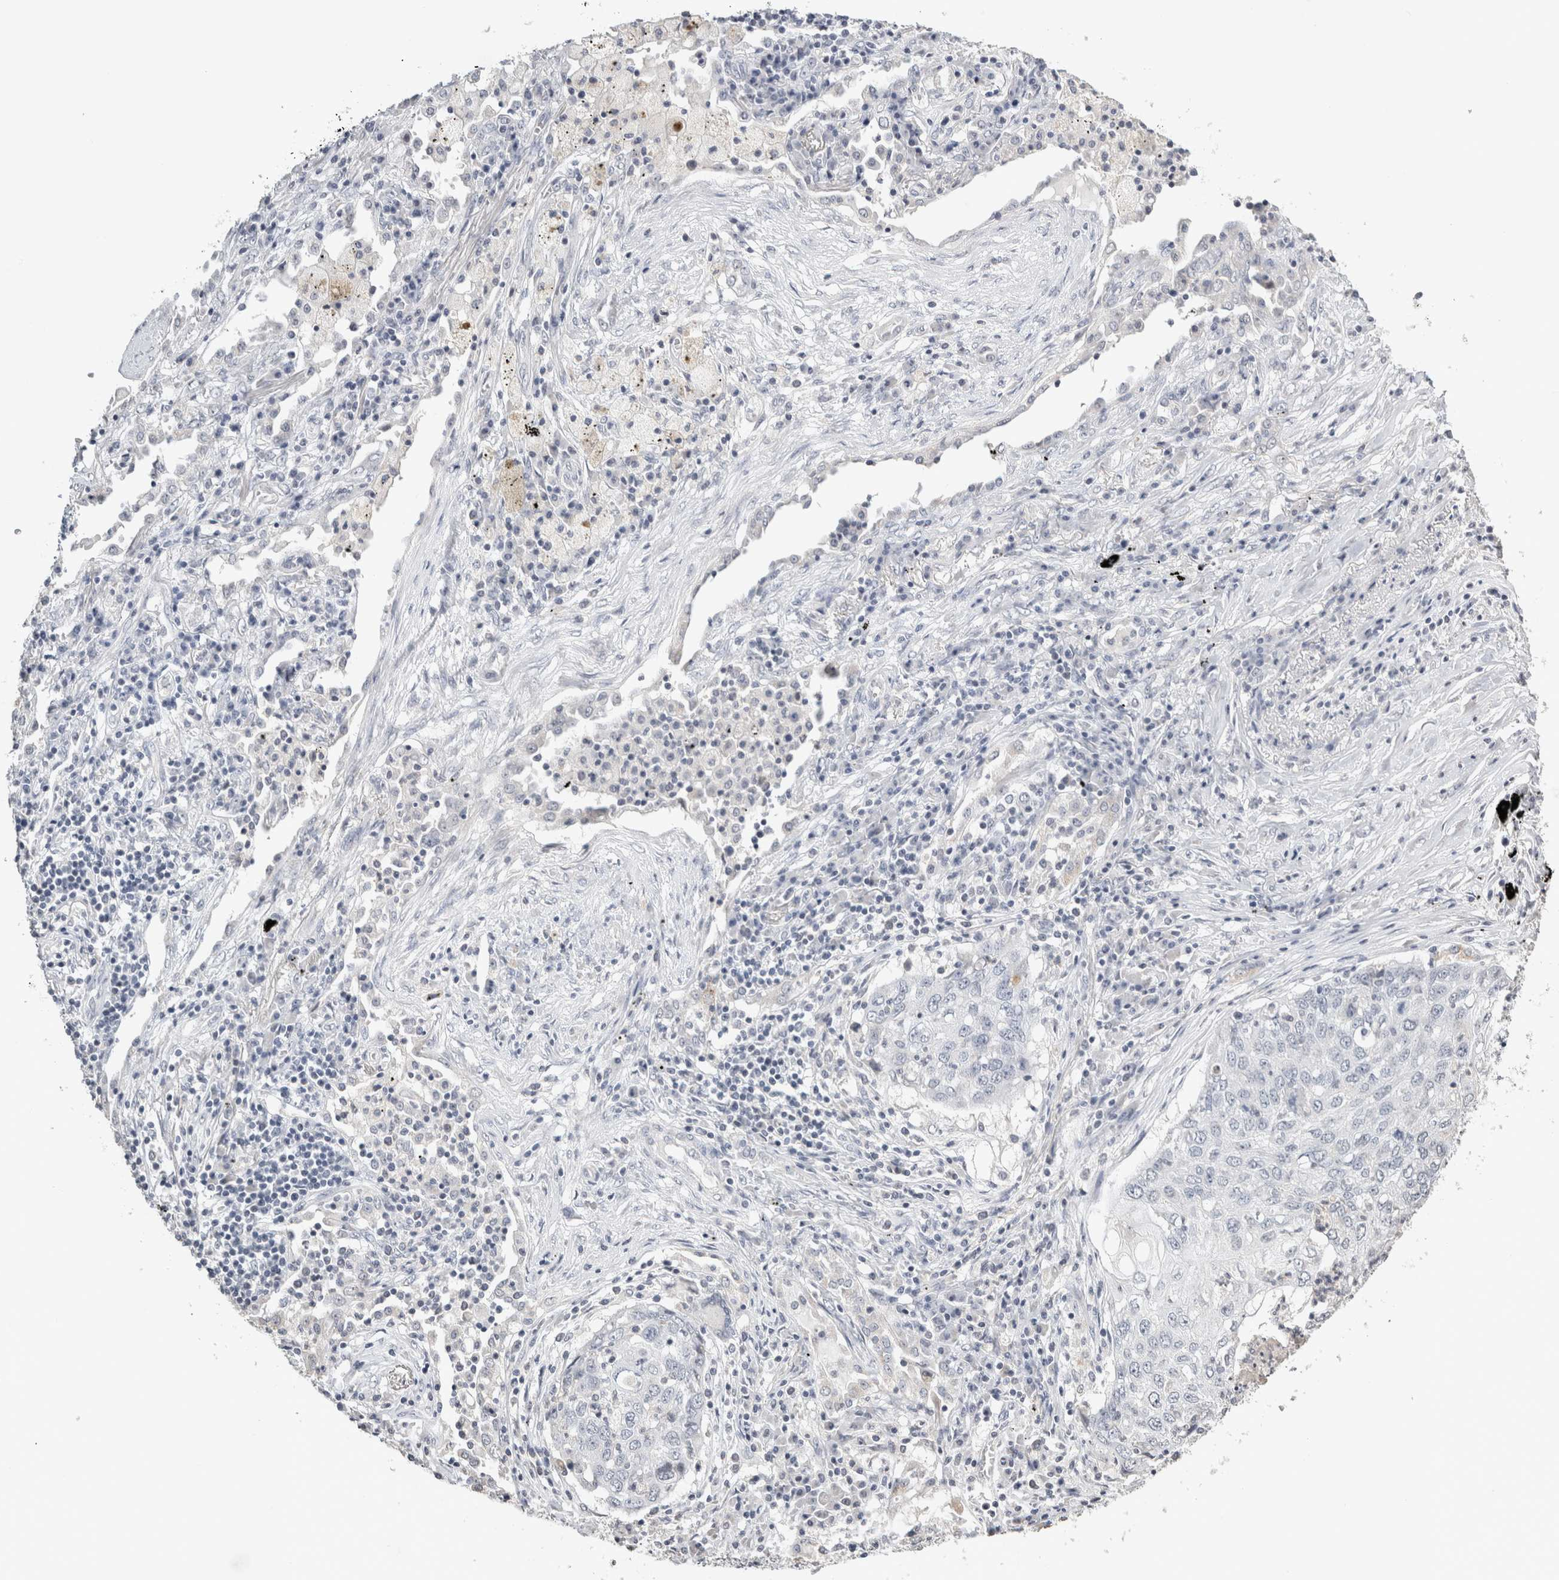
{"staining": {"intensity": "negative", "quantity": "none", "location": "none"}, "tissue": "lung cancer", "cell_type": "Tumor cells", "image_type": "cancer", "snomed": [{"axis": "morphology", "description": "Squamous cell carcinoma, NOS"}, {"axis": "topography", "description": "Lung"}], "caption": "Immunohistochemistry (IHC) of human lung squamous cell carcinoma demonstrates no expression in tumor cells.", "gene": "CRAT", "patient": {"sex": "female", "age": 63}}